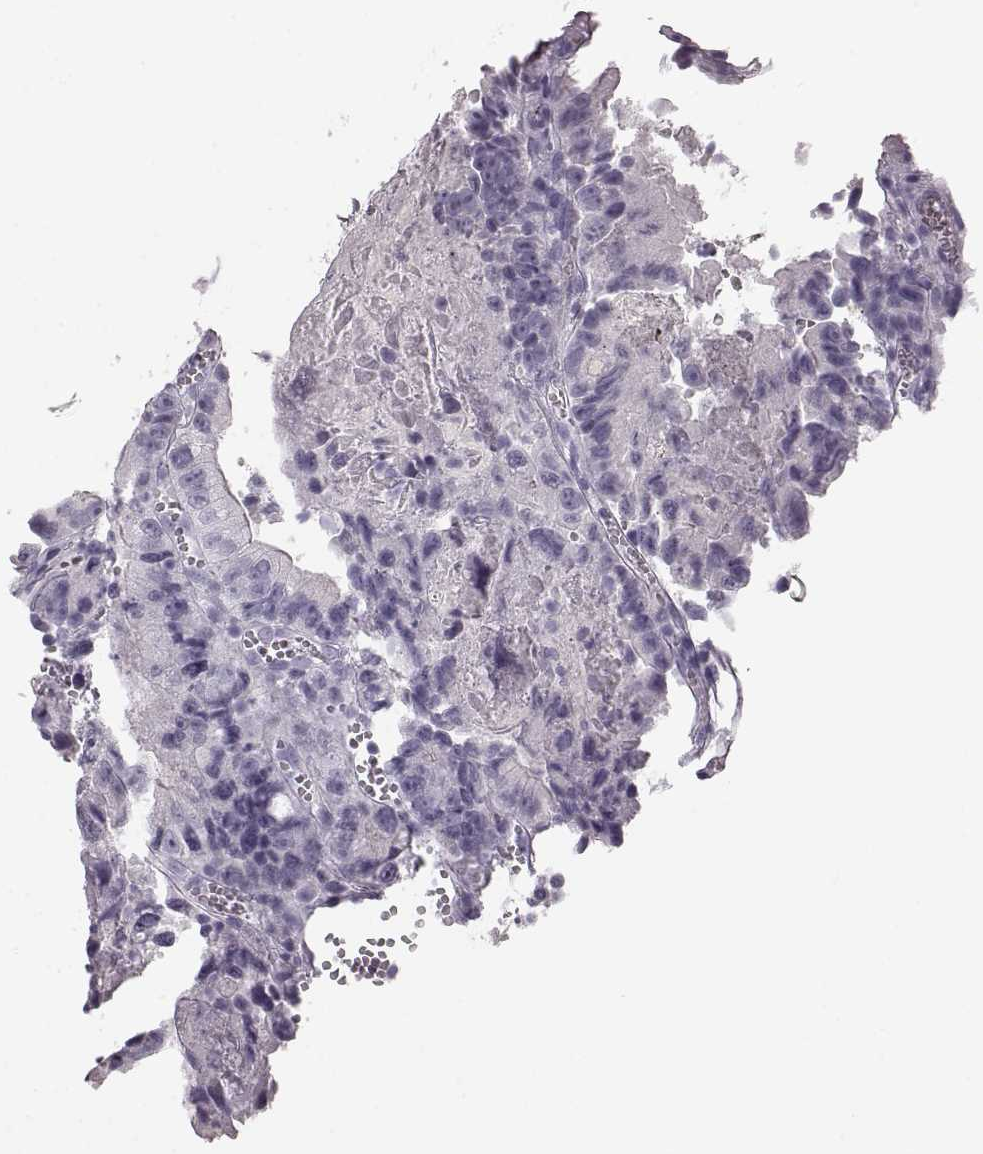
{"staining": {"intensity": "negative", "quantity": "none", "location": "none"}, "tissue": "colorectal cancer", "cell_type": "Tumor cells", "image_type": "cancer", "snomed": [{"axis": "morphology", "description": "Adenocarcinoma, NOS"}, {"axis": "topography", "description": "Colon"}], "caption": "The micrograph shows no staining of tumor cells in colorectal cancer (adenocarcinoma).", "gene": "BFSP2", "patient": {"sex": "female", "age": 86}}